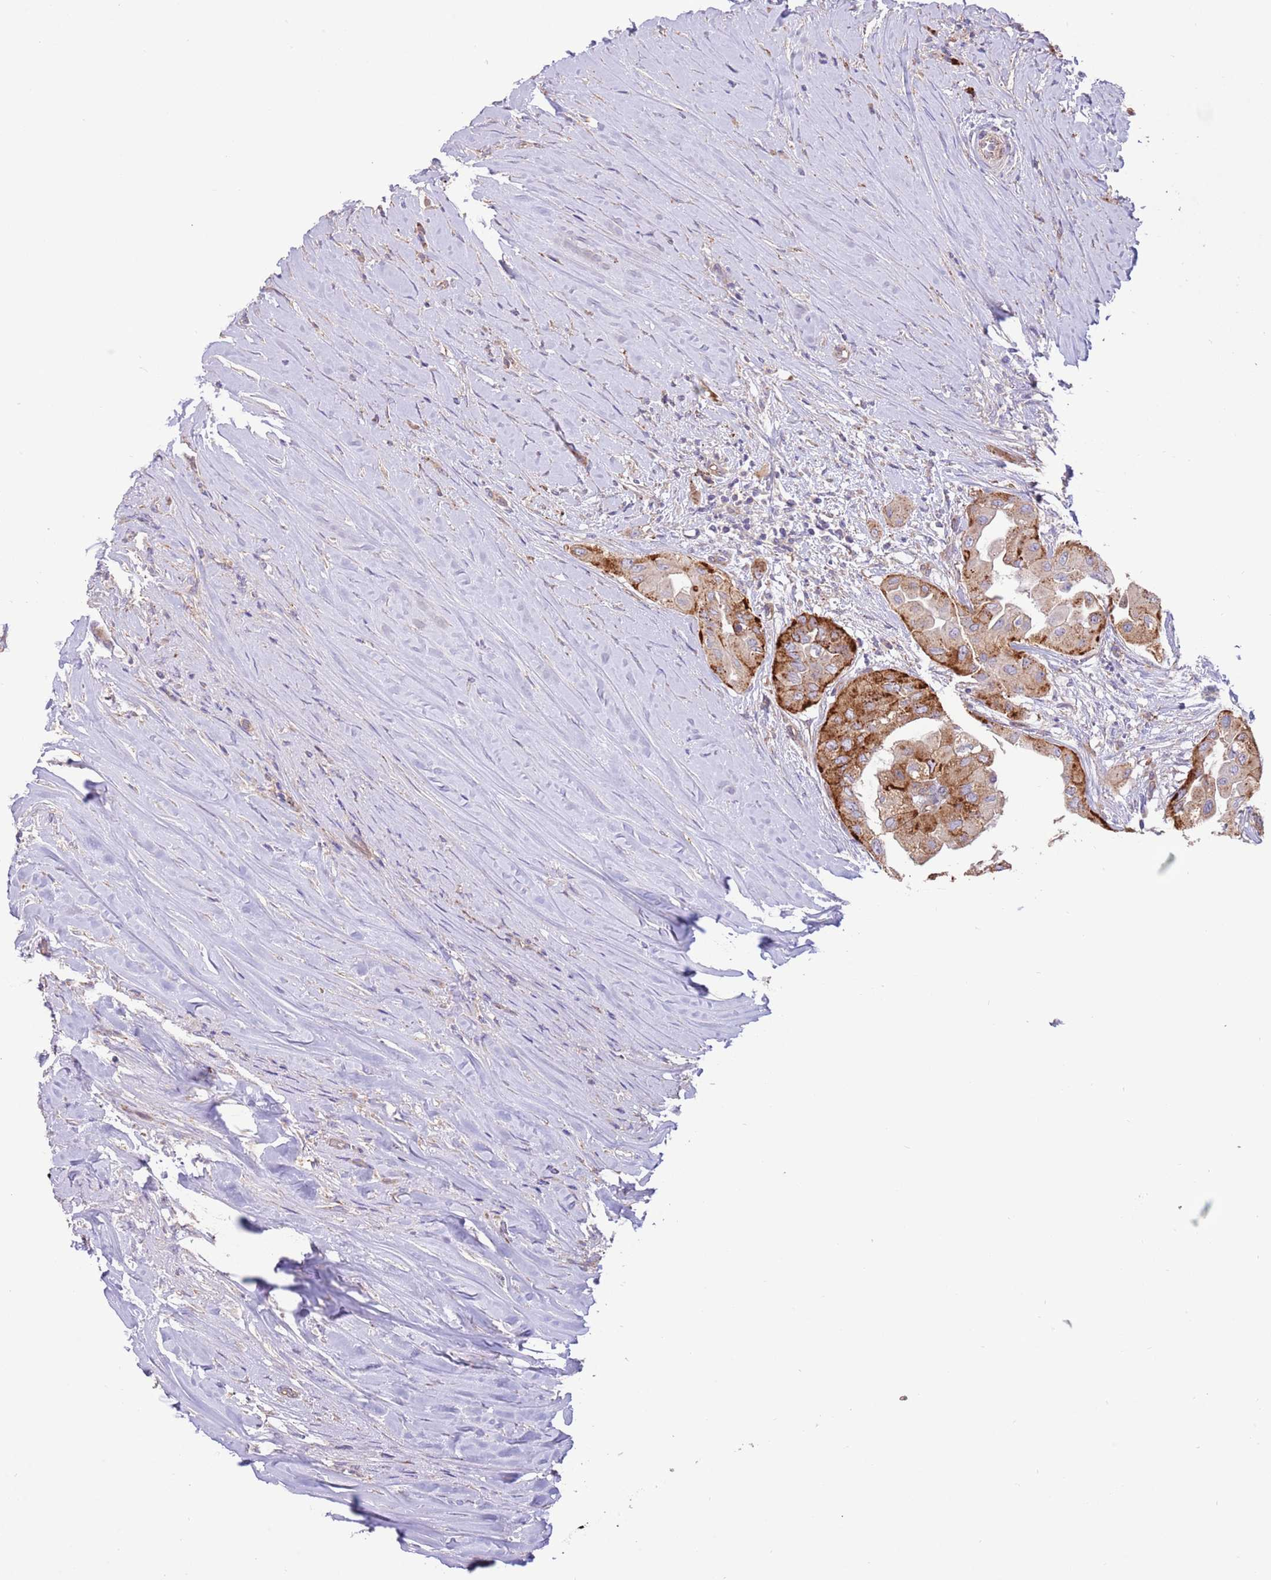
{"staining": {"intensity": "moderate", "quantity": ">75%", "location": "cytoplasmic/membranous"}, "tissue": "thyroid cancer", "cell_type": "Tumor cells", "image_type": "cancer", "snomed": [{"axis": "morphology", "description": "Papillary adenocarcinoma, NOS"}, {"axis": "topography", "description": "Thyroid gland"}], "caption": "Protein staining reveals moderate cytoplasmic/membranous expression in about >75% of tumor cells in papillary adenocarcinoma (thyroid). Nuclei are stained in blue.", "gene": "DOCK6", "patient": {"sex": "female", "age": 59}}